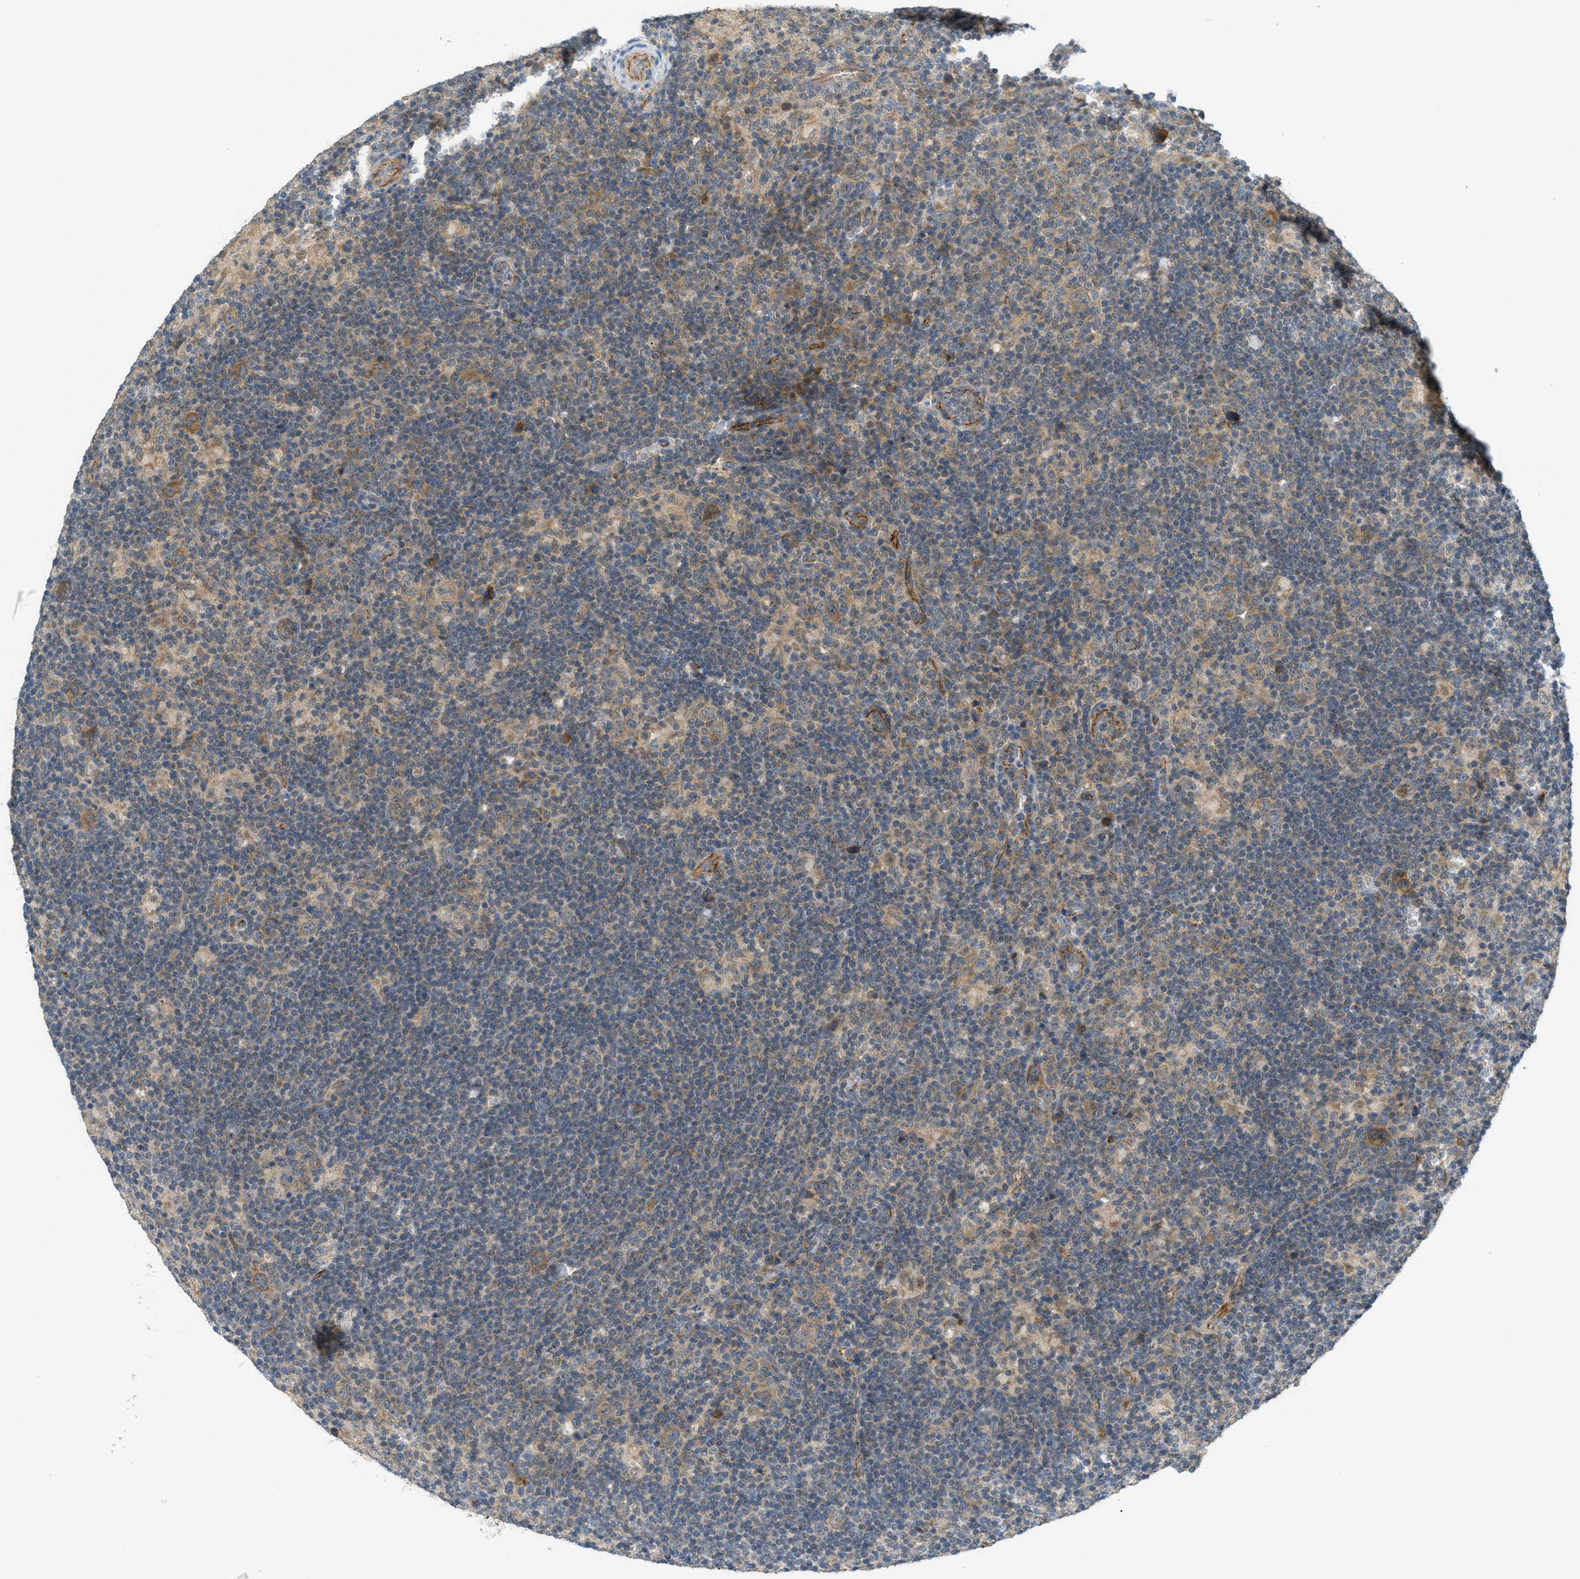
{"staining": {"intensity": "moderate", "quantity": ">75%", "location": "cytoplasmic/membranous"}, "tissue": "lymphoma", "cell_type": "Tumor cells", "image_type": "cancer", "snomed": [{"axis": "morphology", "description": "Hodgkin's disease, NOS"}, {"axis": "topography", "description": "Lymph node"}], "caption": "Hodgkin's disease stained for a protein demonstrates moderate cytoplasmic/membranous positivity in tumor cells.", "gene": "JCAD", "patient": {"sex": "female", "age": 57}}